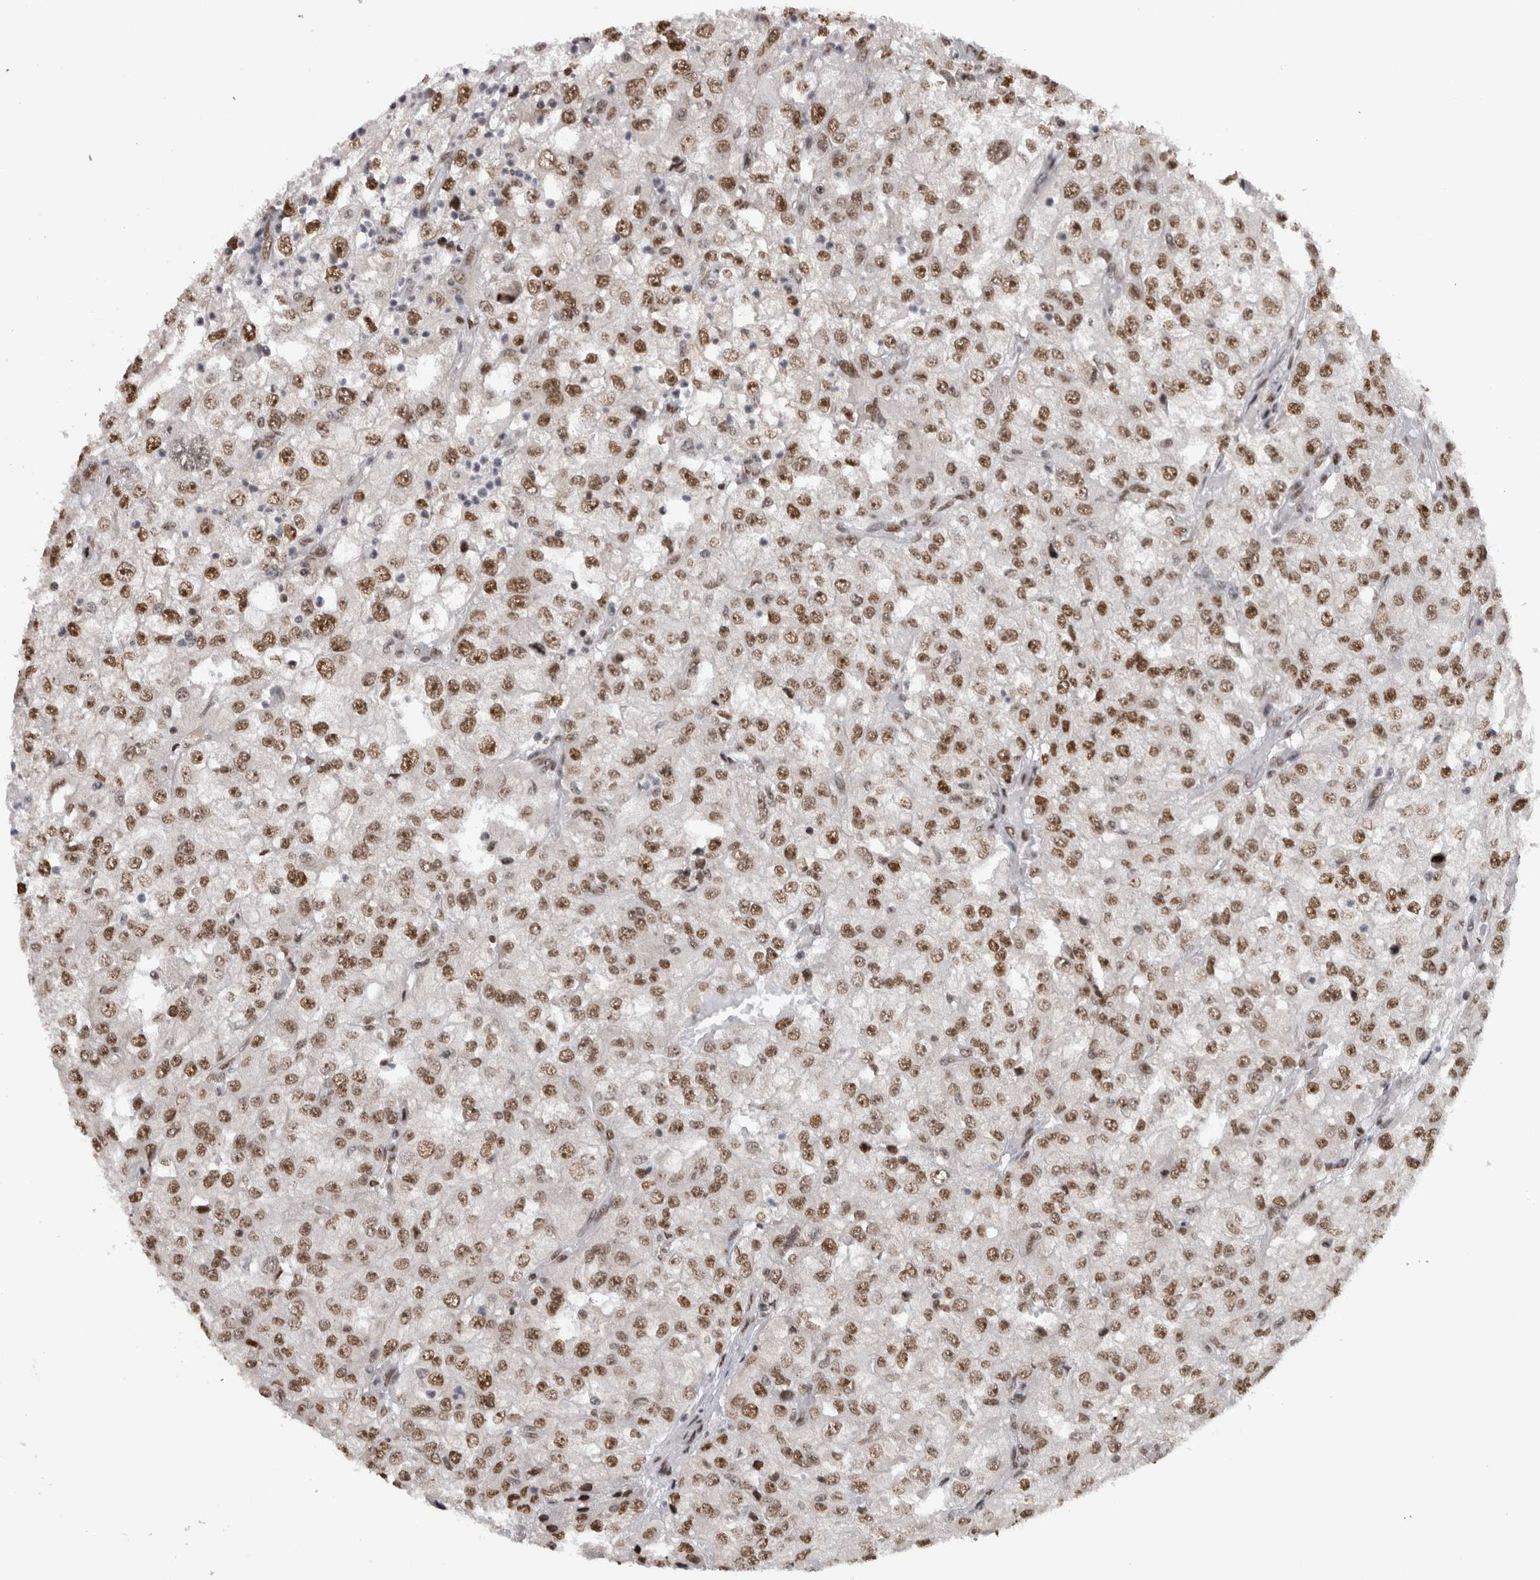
{"staining": {"intensity": "moderate", "quantity": ">75%", "location": "nuclear"}, "tissue": "renal cancer", "cell_type": "Tumor cells", "image_type": "cancer", "snomed": [{"axis": "morphology", "description": "Adenocarcinoma, NOS"}, {"axis": "topography", "description": "Kidney"}], "caption": "IHC (DAB) staining of renal adenocarcinoma demonstrates moderate nuclear protein positivity in approximately >75% of tumor cells.", "gene": "ZSCAN2", "patient": {"sex": "female", "age": 54}}